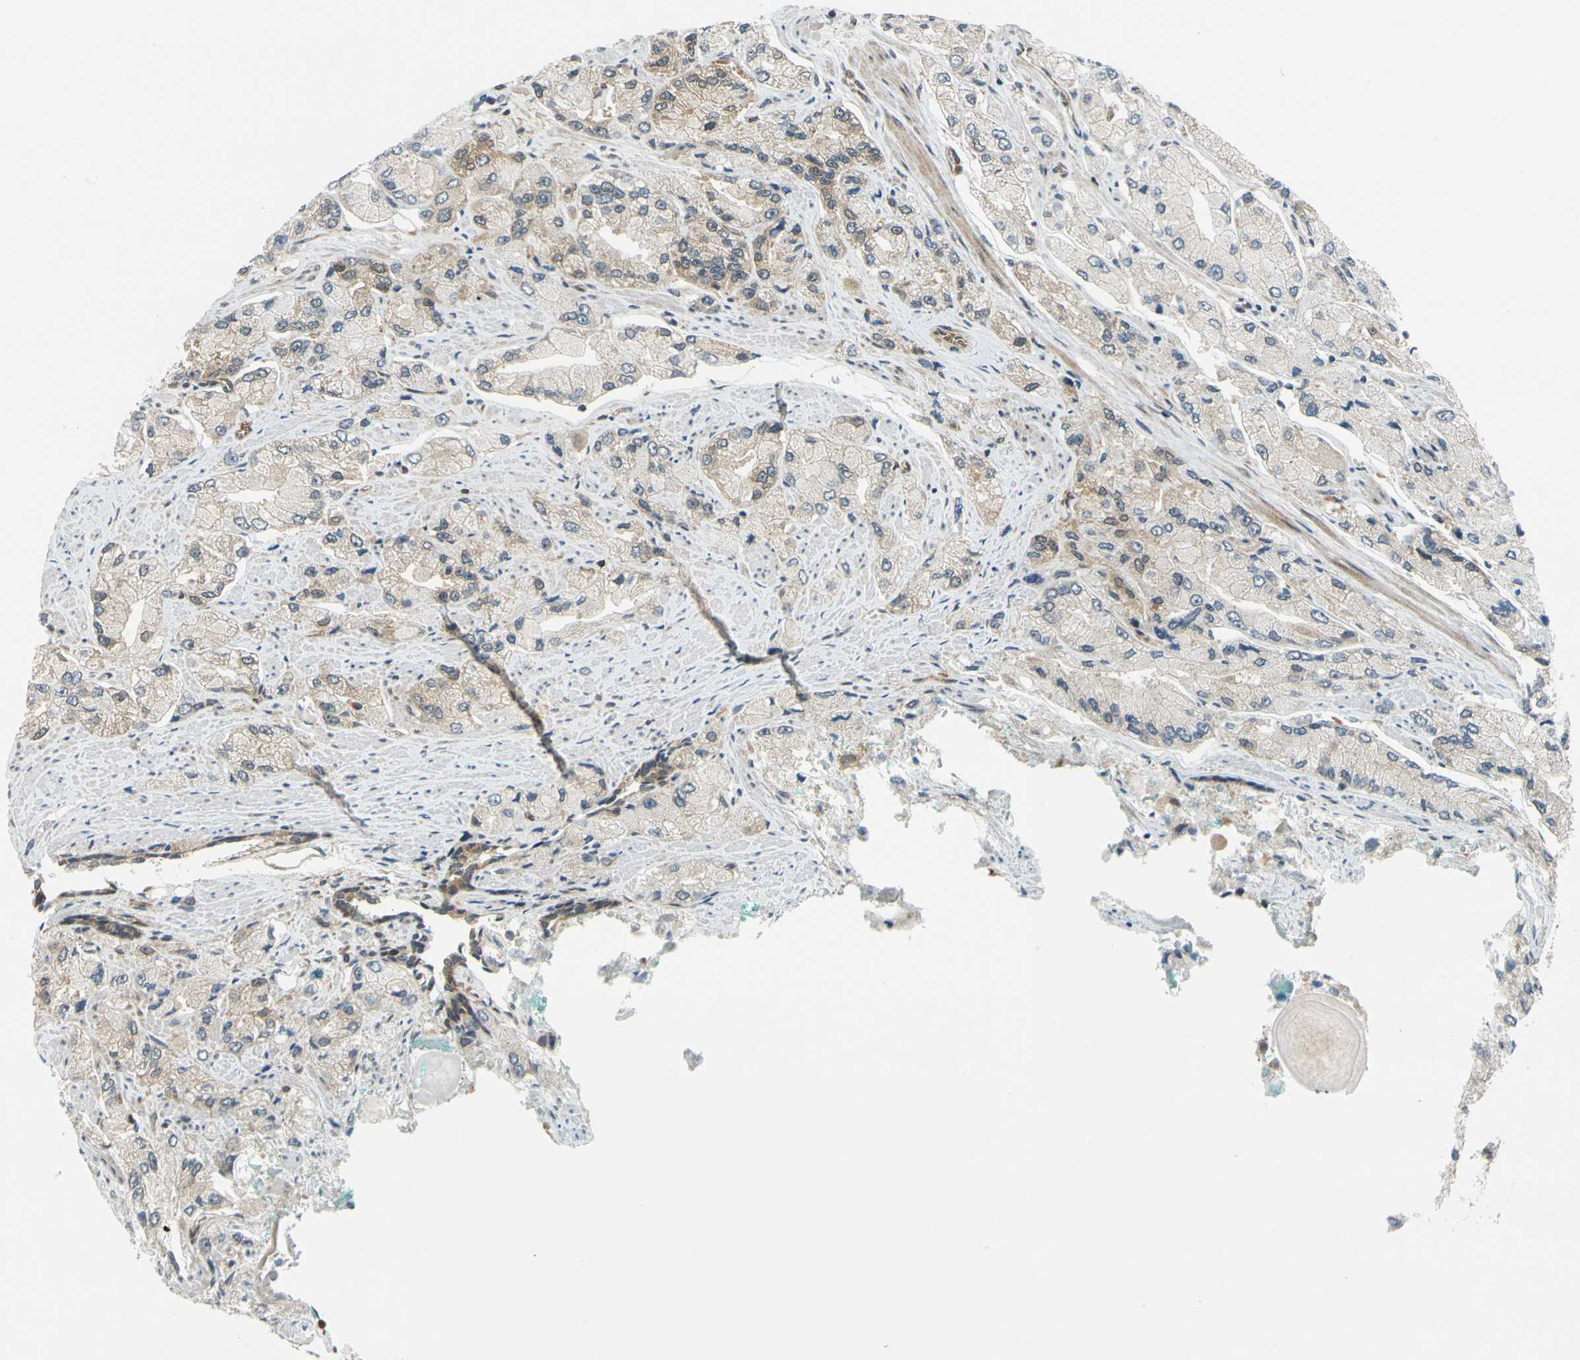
{"staining": {"intensity": "weak", "quantity": "<25%", "location": "cytoplasmic/membranous"}, "tissue": "prostate cancer", "cell_type": "Tumor cells", "image_type": "cancer", "snomed": [{"axis": "morphology", "description": "Adenocarcinoma, High grade"}, {"axis": "topography", "description": "Prostate"}], "caption": "DAB (3,3'-diaminobenzidine) immunohistochemical staining of high-grade adenocarcinoma (prostate) shows no significant expression in tumor cells.", "gene": "MAPK9", "patient": {"sex": "male", "age": 58}}